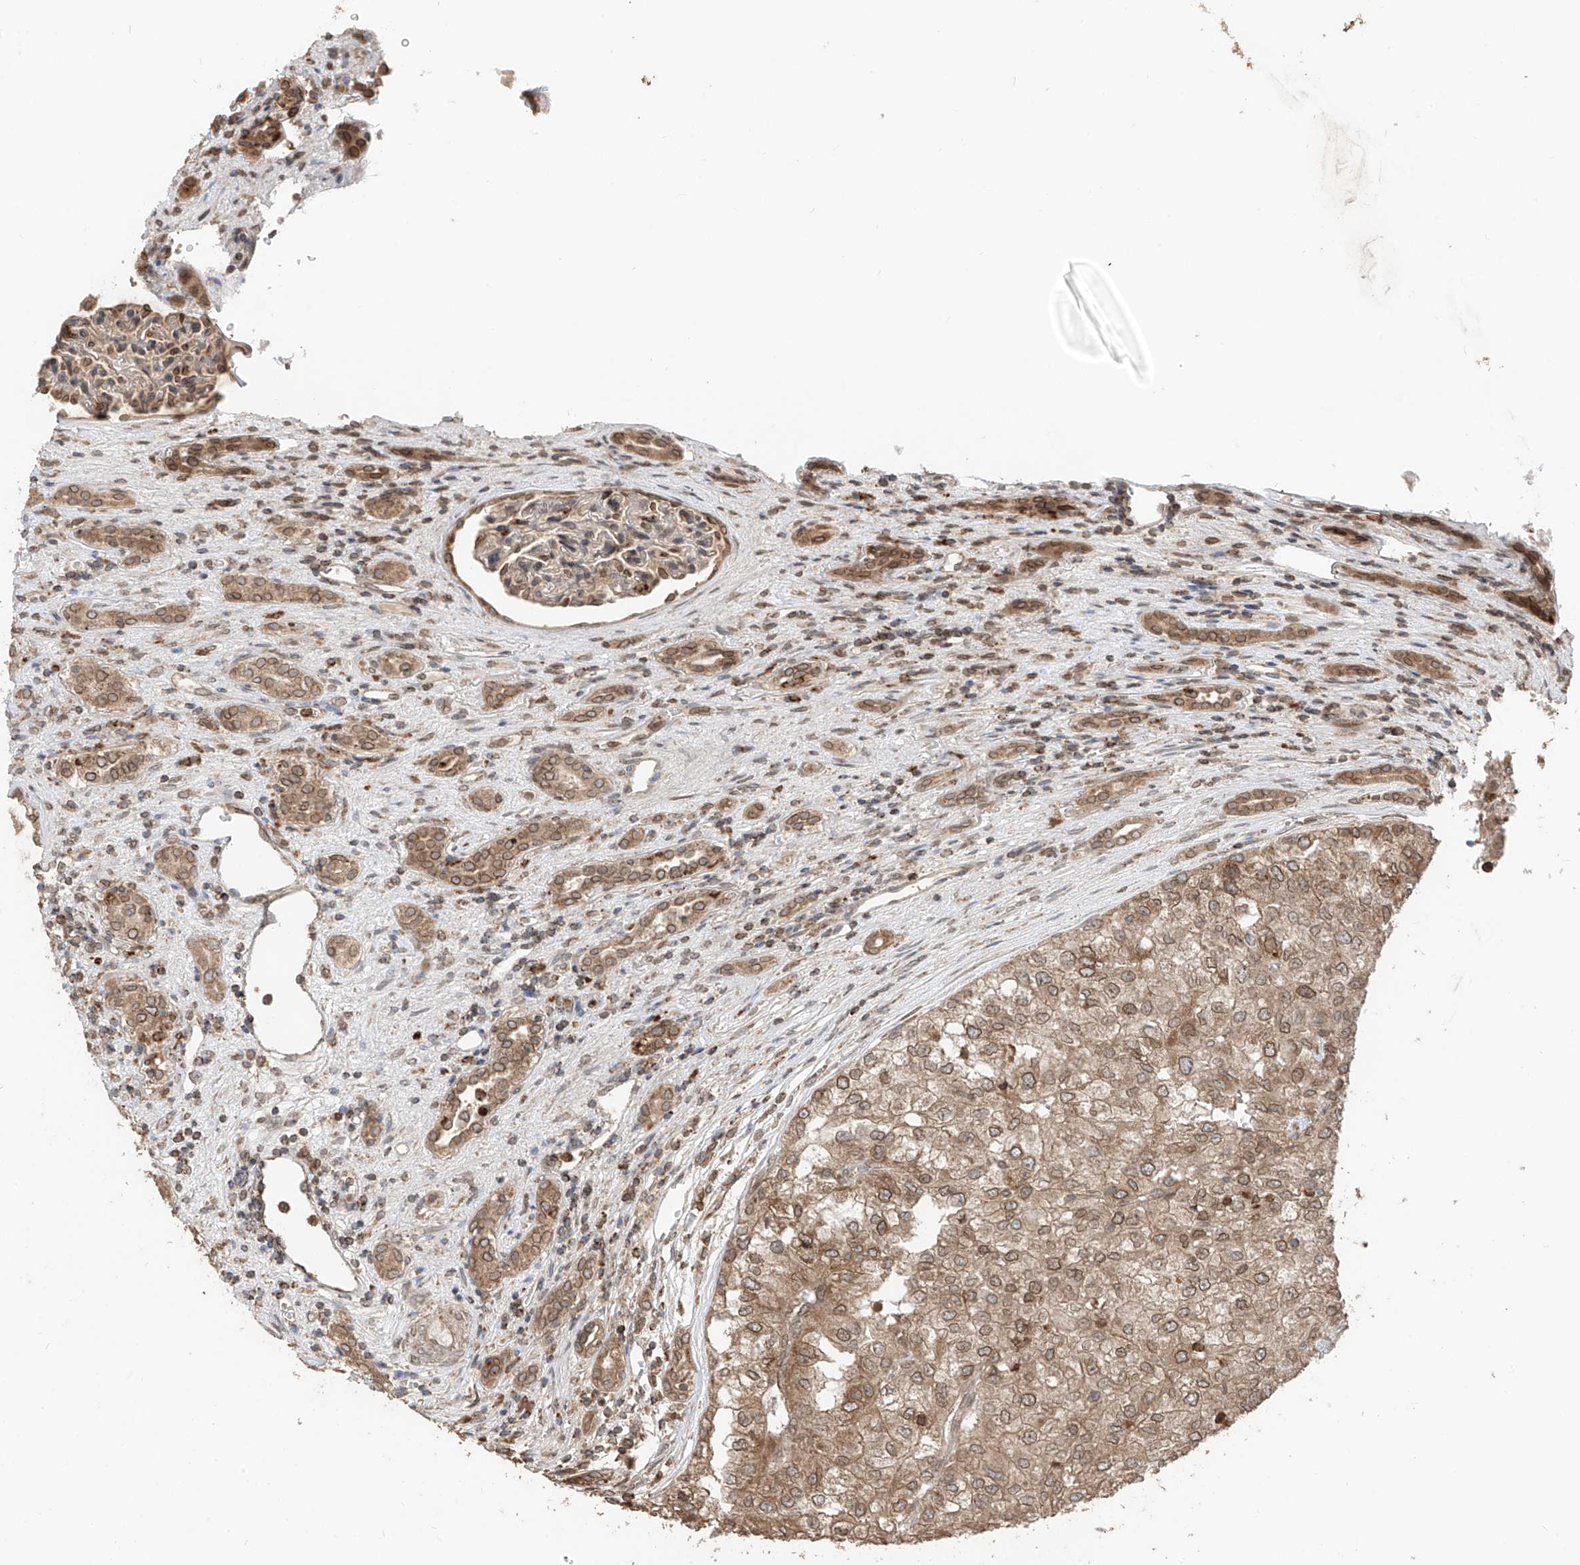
{"staining": {"intensity": "moderate", "quantity": ">75%", "location": "cytoplasmic/membranous,nuclear"}, "tissue": "renal cancer", "cell_type": "Tumor cells", "image_type": "cancer", "snomed": [{"axis": "morphology", "description": "Adenocarcinoma, NOS"}, {"axis": "topography", "description": "Kidney"}], "caption": "Immunohistochemistry (IHC) micrograph of human adenocarcinoma (renal) stained for a protein (brown), which shows medium levels of moderate cytoplasmic/membranous and nuclear positivity in about >75% of tumor cells.", "gene": "AHCTF1", "patient": {"sex": "female", "age": 54}}